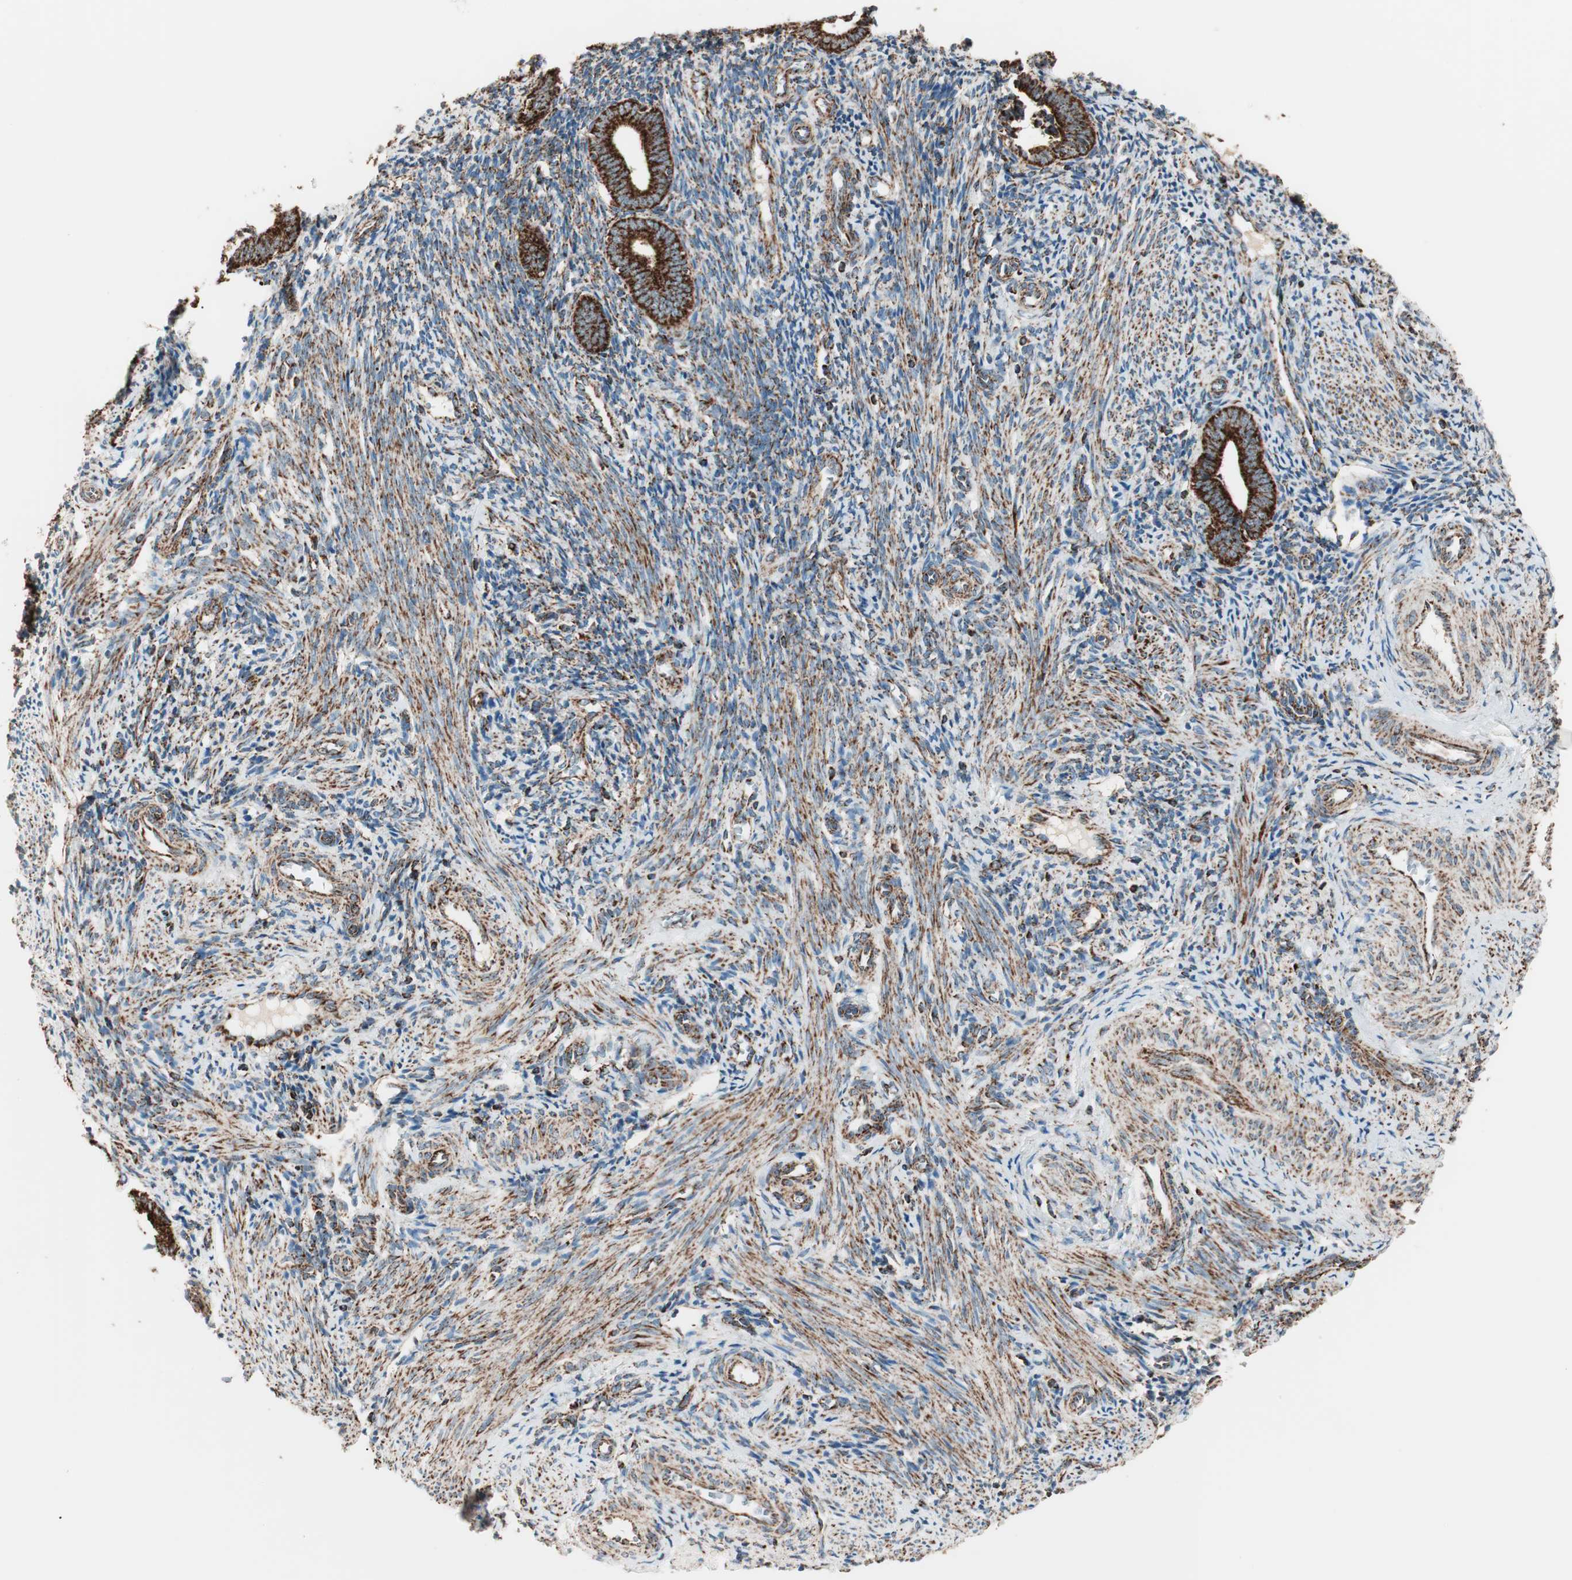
{"staining": {"intensity": "strong", "quantity": ">75%", "location": "cytoplasmic/membranous"}, "tissue": "endometrium", "cell_type": "Cells in endometrial stroma", "image_type": "normal", "snomed": [{"axis": "morphology", "description": "Normal tissue, NOS"}, {"axis": "topography", "description": "Uterus"}, {"axis": "topography", "description": "Endometrium"}], "caption": "Normal endometrium was stained to show a protein in brown. There is high levels of strong cytoplasmic/membranous expression in approximately >75% of cells in endometrial stroma.", "gene": "TOMM22", "patient": {"sex": "female", "age": 33}}